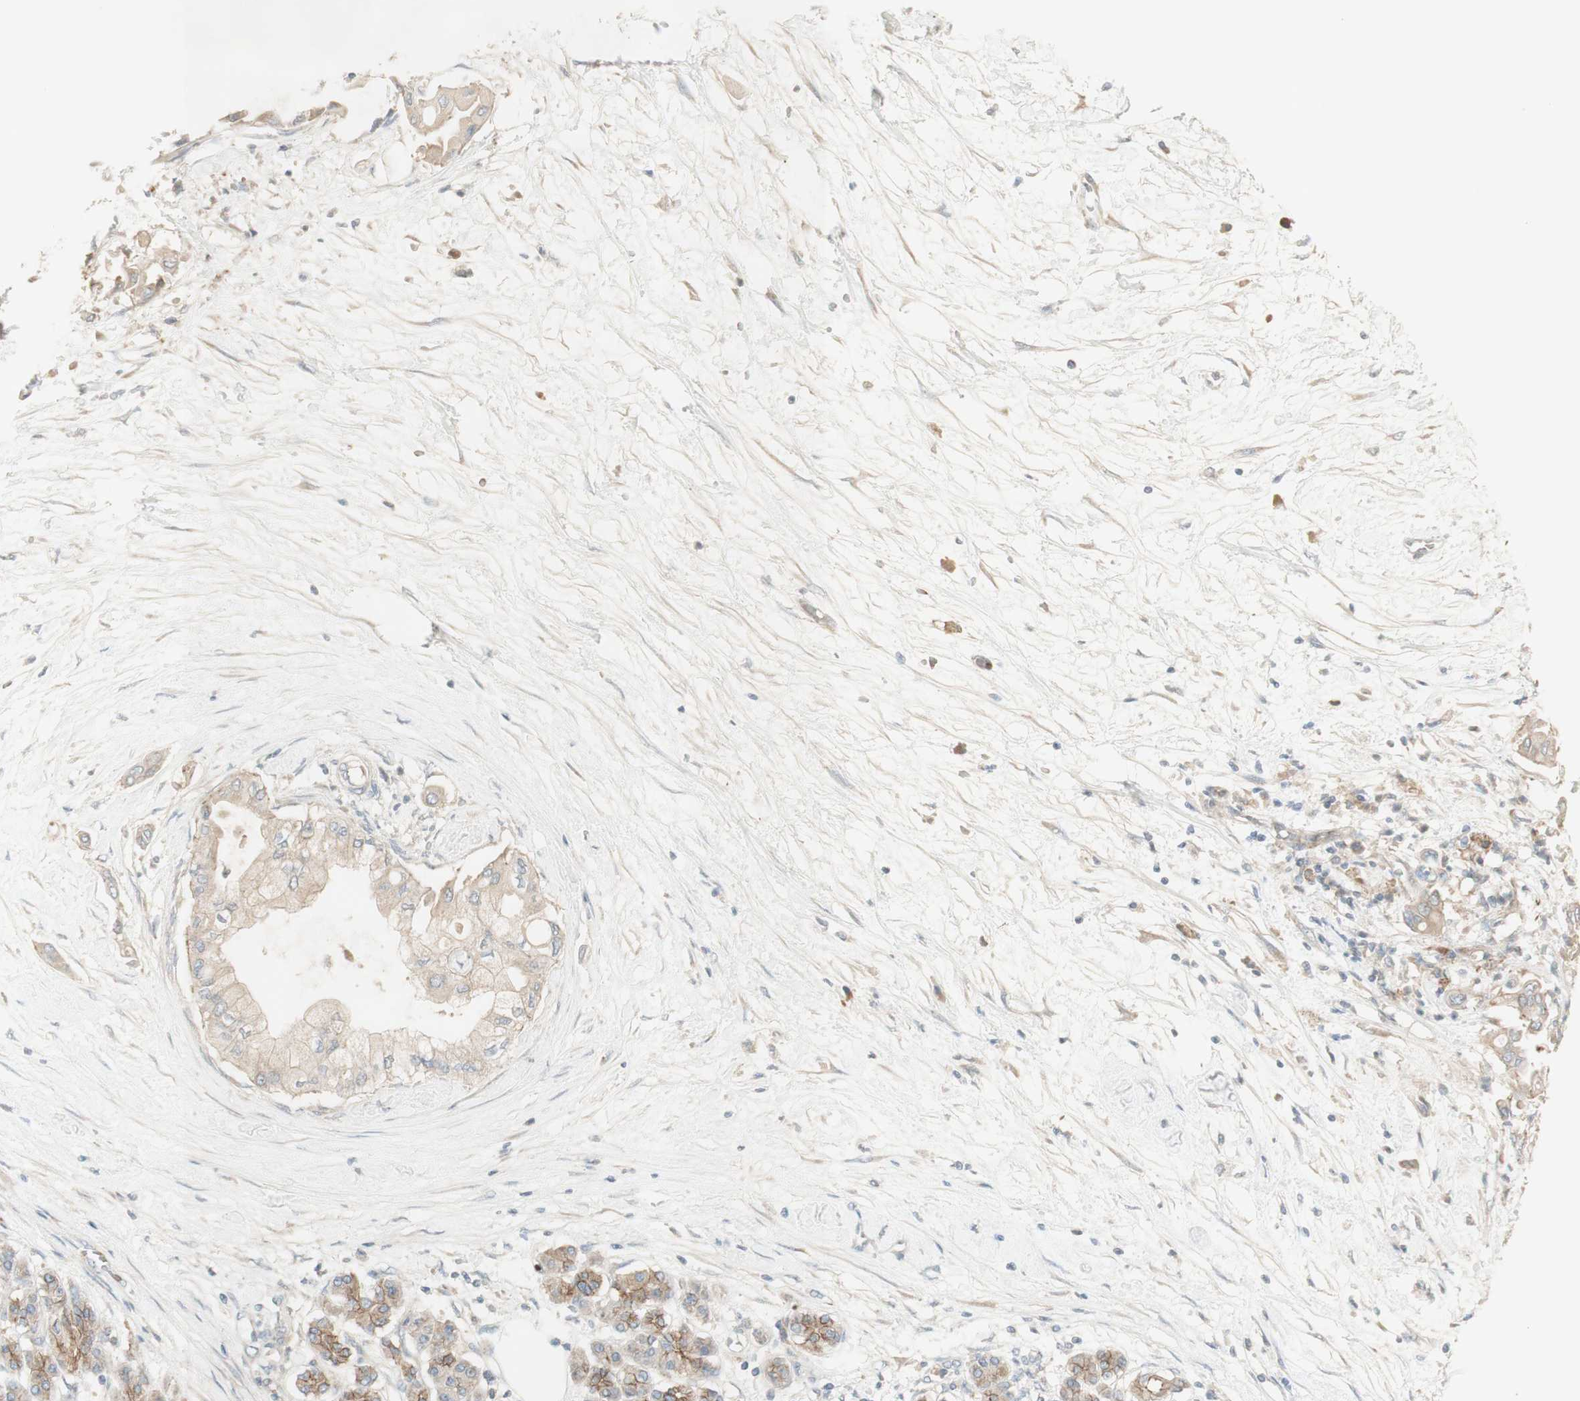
{"staining": {"intensity": "weak", "quantity": ">75%", "location": "cytoplasmic/membranous"}, "tissue": "pancreatic cancer", "cell_type": "Tumor cells", "image_type": "cancer", "snomed": [{"axis": "morphology", "description": "Adenocarcinoma, NOS"}, {"axis": "morphology", "description": "Adenocarcinoma, metastatic, NOS"}, {"axis": "topography", "description": "Lymph node"}, {"axis": "topography", "description": "Pancreas"}, {"axis": "topography", "description": "Duodenum"}], "caption": "Pancreatic metastatic adenocarcinoma stained for a protein shows weak cytoplasmic/membranous positivity in tumor cells.", "gene": "PTGER4", "patient": {"sex": "female", "age": 64}}